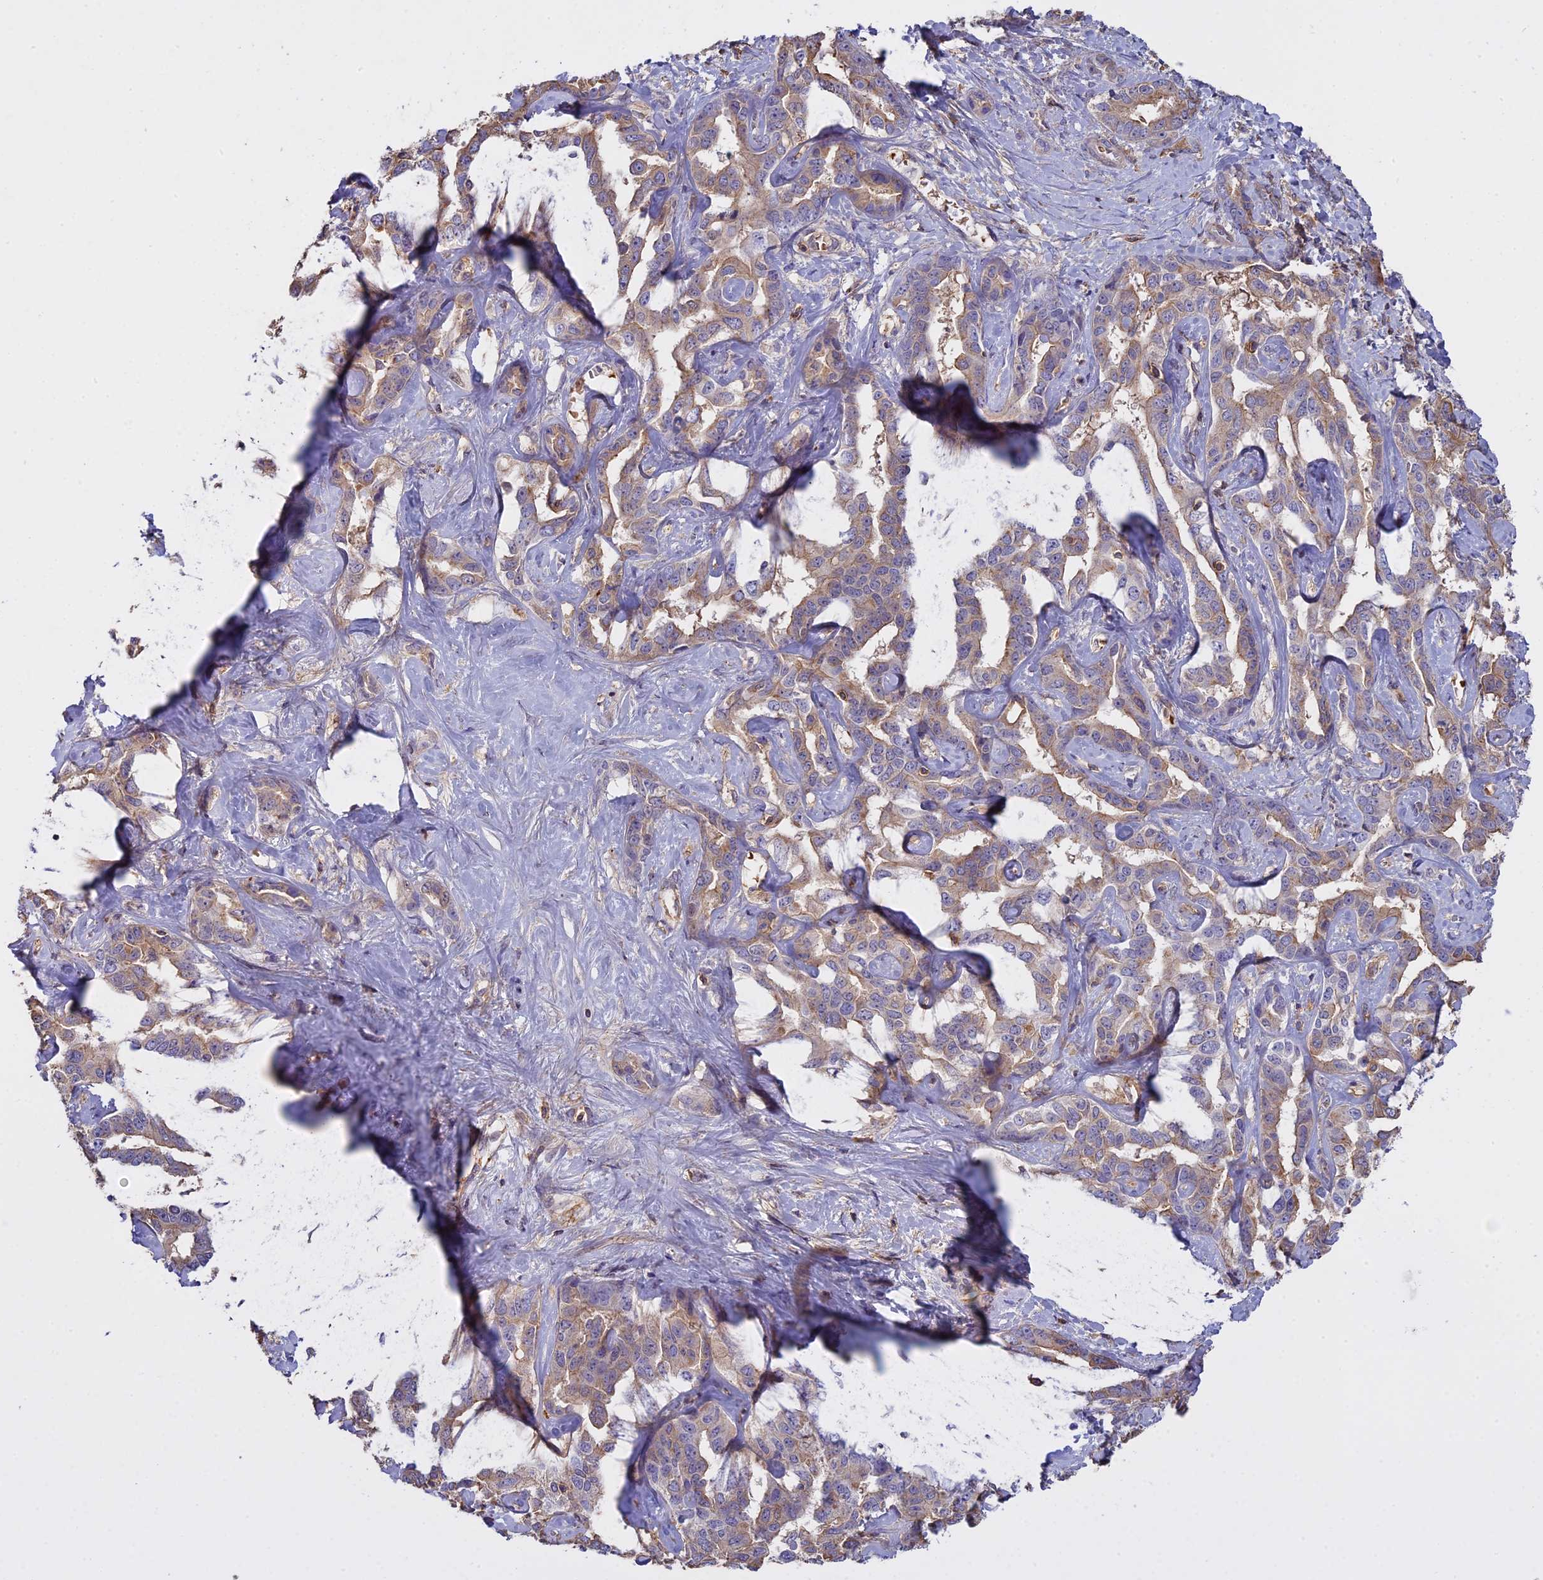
{"staining": {"intensity": "weak", "quantity": "<25%", "location": "cytoplasmic/membranous"}, "tissue": "liver cancer", "cell_type": "Tumor cells", "image_type": "cancer", "snomed": [{"axis": "morphology", "description": "Cholangiocarcinoma"}, {"axis": "topography", "description": "Liver"}], "caption": "Photomicrograph shows no protein expression in tumor cells of liver cancer tissue.", "gene": "CFAP119", "patient": {"sex": "male", "age": 59}}